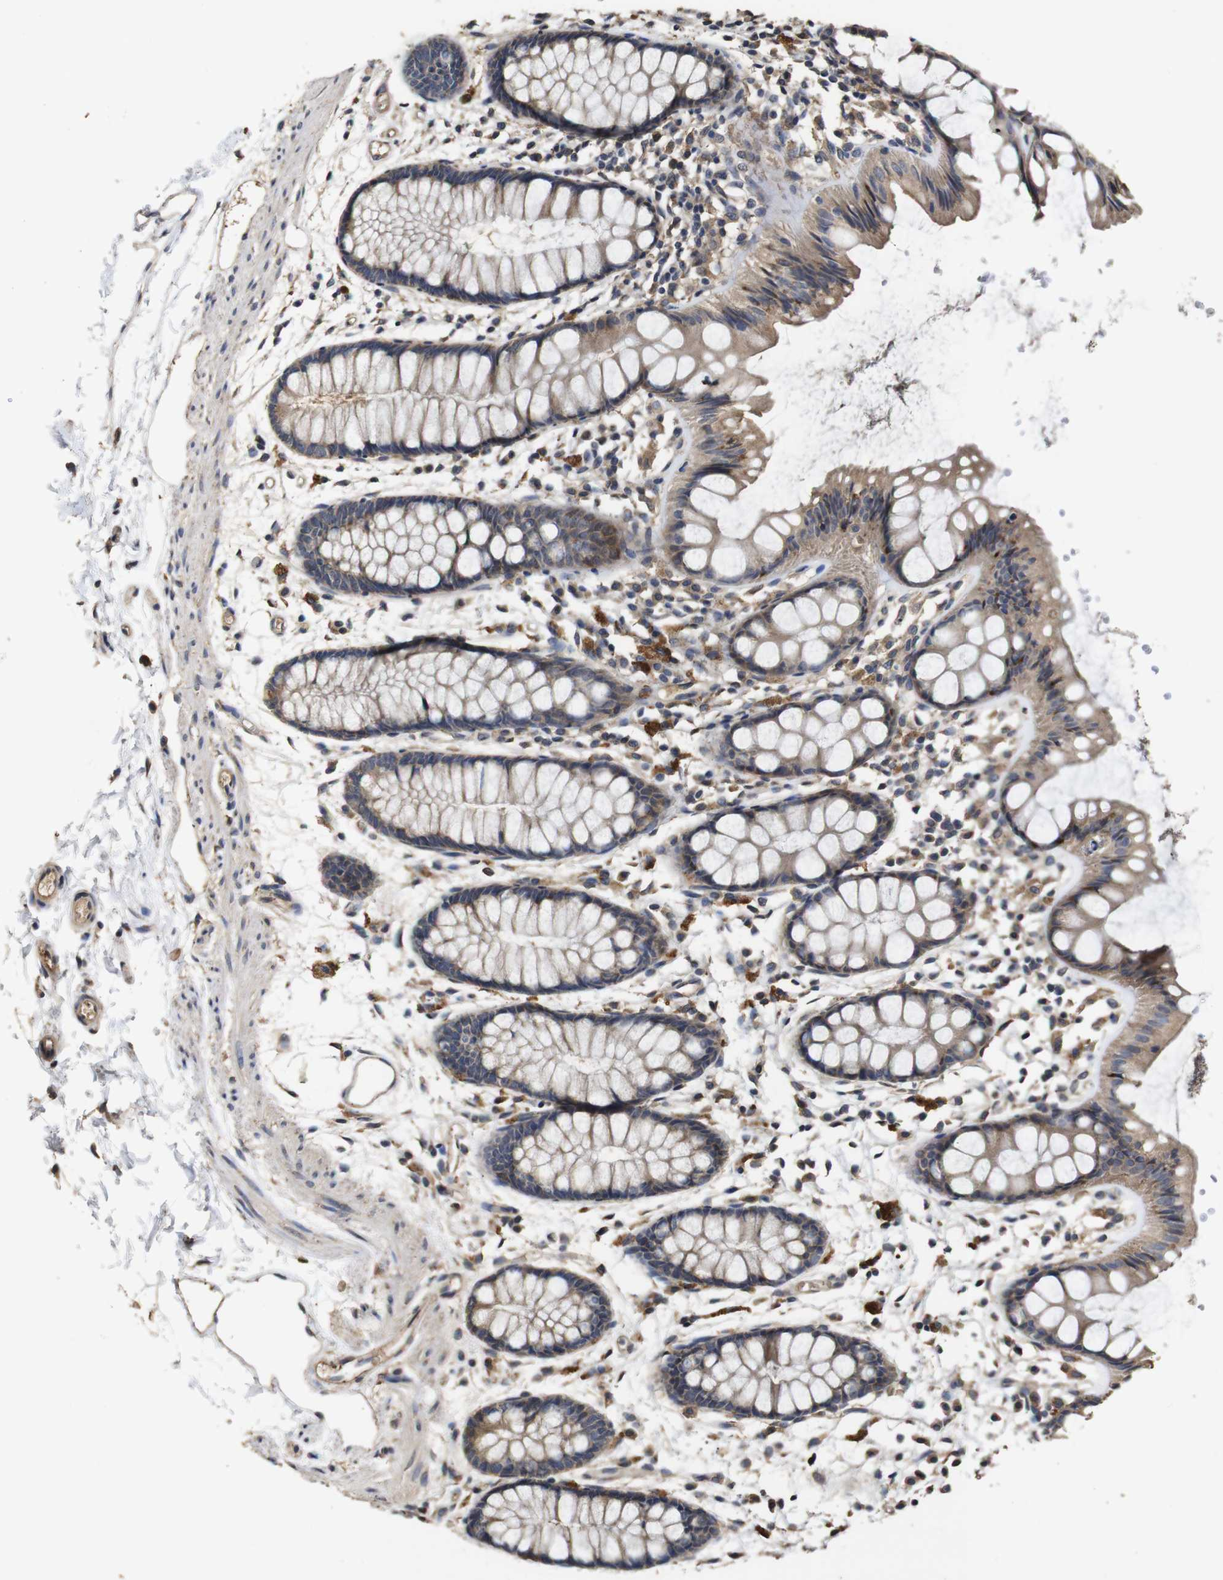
{"staining": {"intensity": "moderate", "quantity": ">75%", "location": "cytoplasmic/membranous"}, "tissue": "rectum", "cell_type": "Glandular cells", "image_type": "normal", "snomed": [{"axis": "morphology", "description": "Normal tissue, NOS"}, {"axis": "topography", "description": "Rectum"}], "caption": "This image reveals immunohistochemistry staining of unremarkable rectum, with medium moderate cytoplasmic/membranous positivity in approximately >75% of glandular cells.", "gene": "ARHGAP24", "patient": {"sex": "female", "age": 66}}